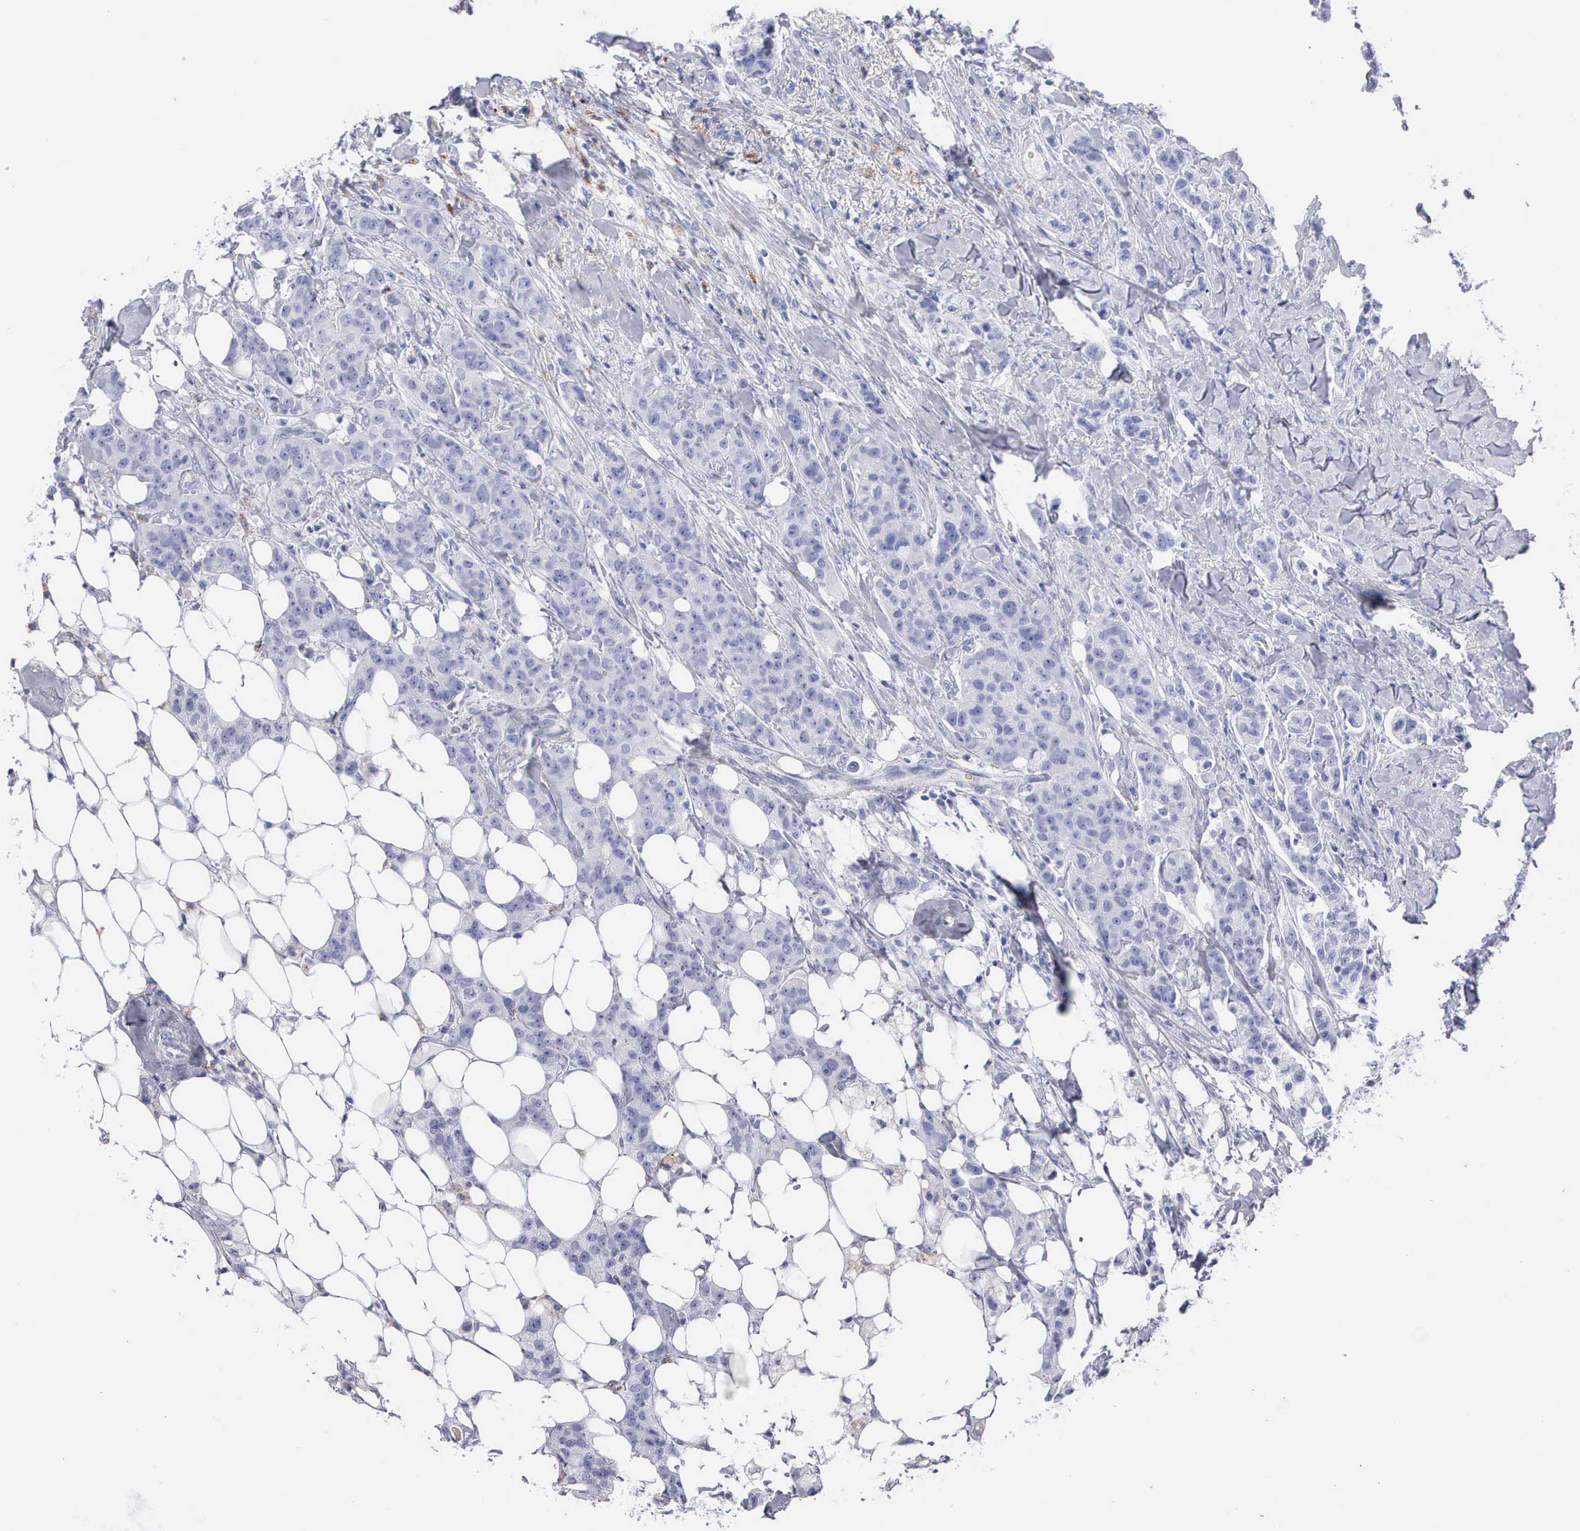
{"staining": {"intensity": "negative", "quantity": "none", "location": "none"}, "tissue": "breast cancer", "cell_type": "Tumor cells", "image_type": "cancer", "snomed": [{"axis": "morphology", "description": "Duct carcinoma"}, {"axis": "topography", "description": "Breast"}], "caption": "Breast cancer (infiltrating ductal carcinoma) was stained to show a protein in brown. There is no significant positivity in tumor cells.", "gene": "CTSL", "patient": {"sex": "female", "age": 40}}